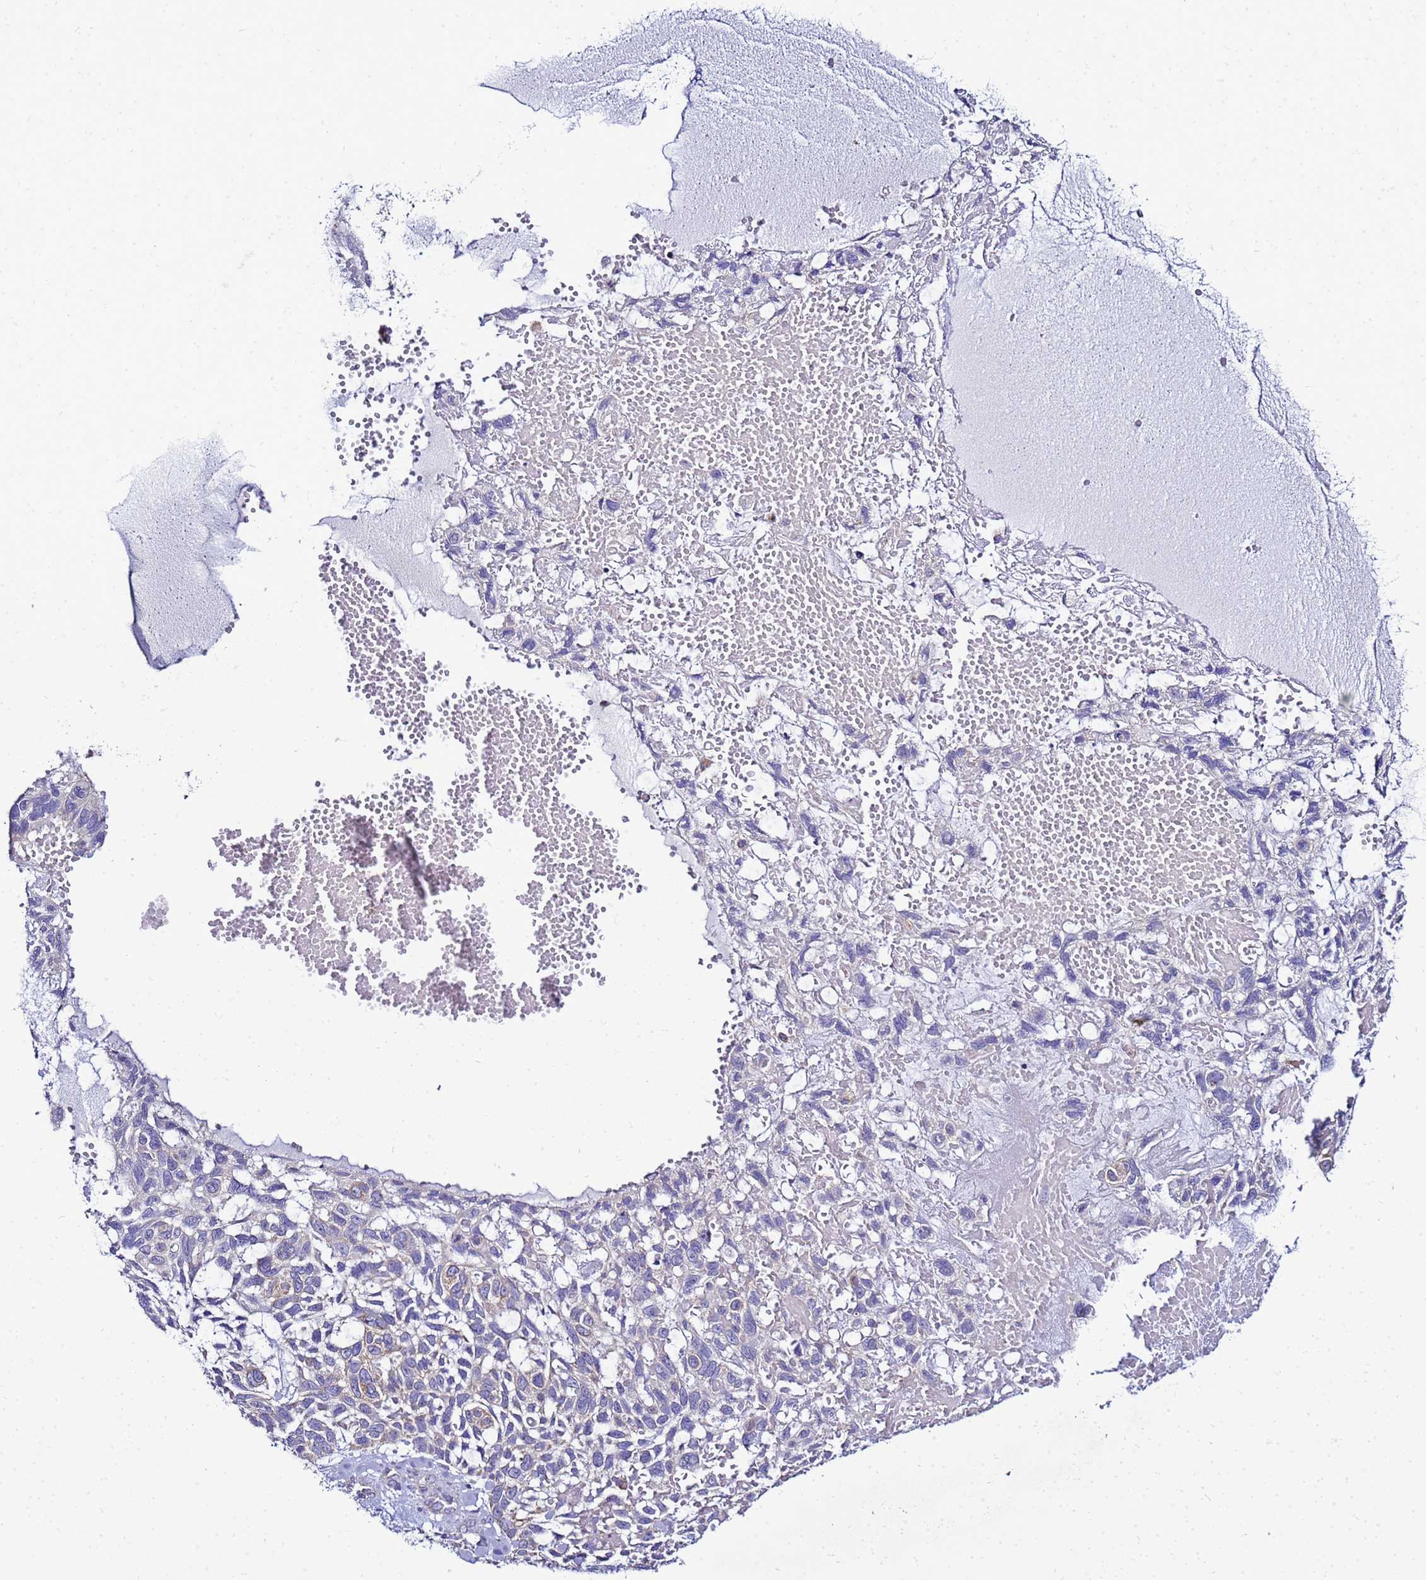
{"staining": {"intensity": "weak", "quantity": "<25%", "location": "cytoplasmic/membranous"}, "tissue": "skin cancer", "cell_type": "Tumor cells", "image_type": "cancer", "snomed": [{"axis": "morphology", "description": "Basal cell carcinoma"}, {"axis": "topography", "description": "Skin"}], "caption": "The micrograph exhibits no staining of tumor cells in skin cancer (basal cell carcinoma).", "gene": "HIGD2A", "patient": {"sex": "male", "age": 88}}